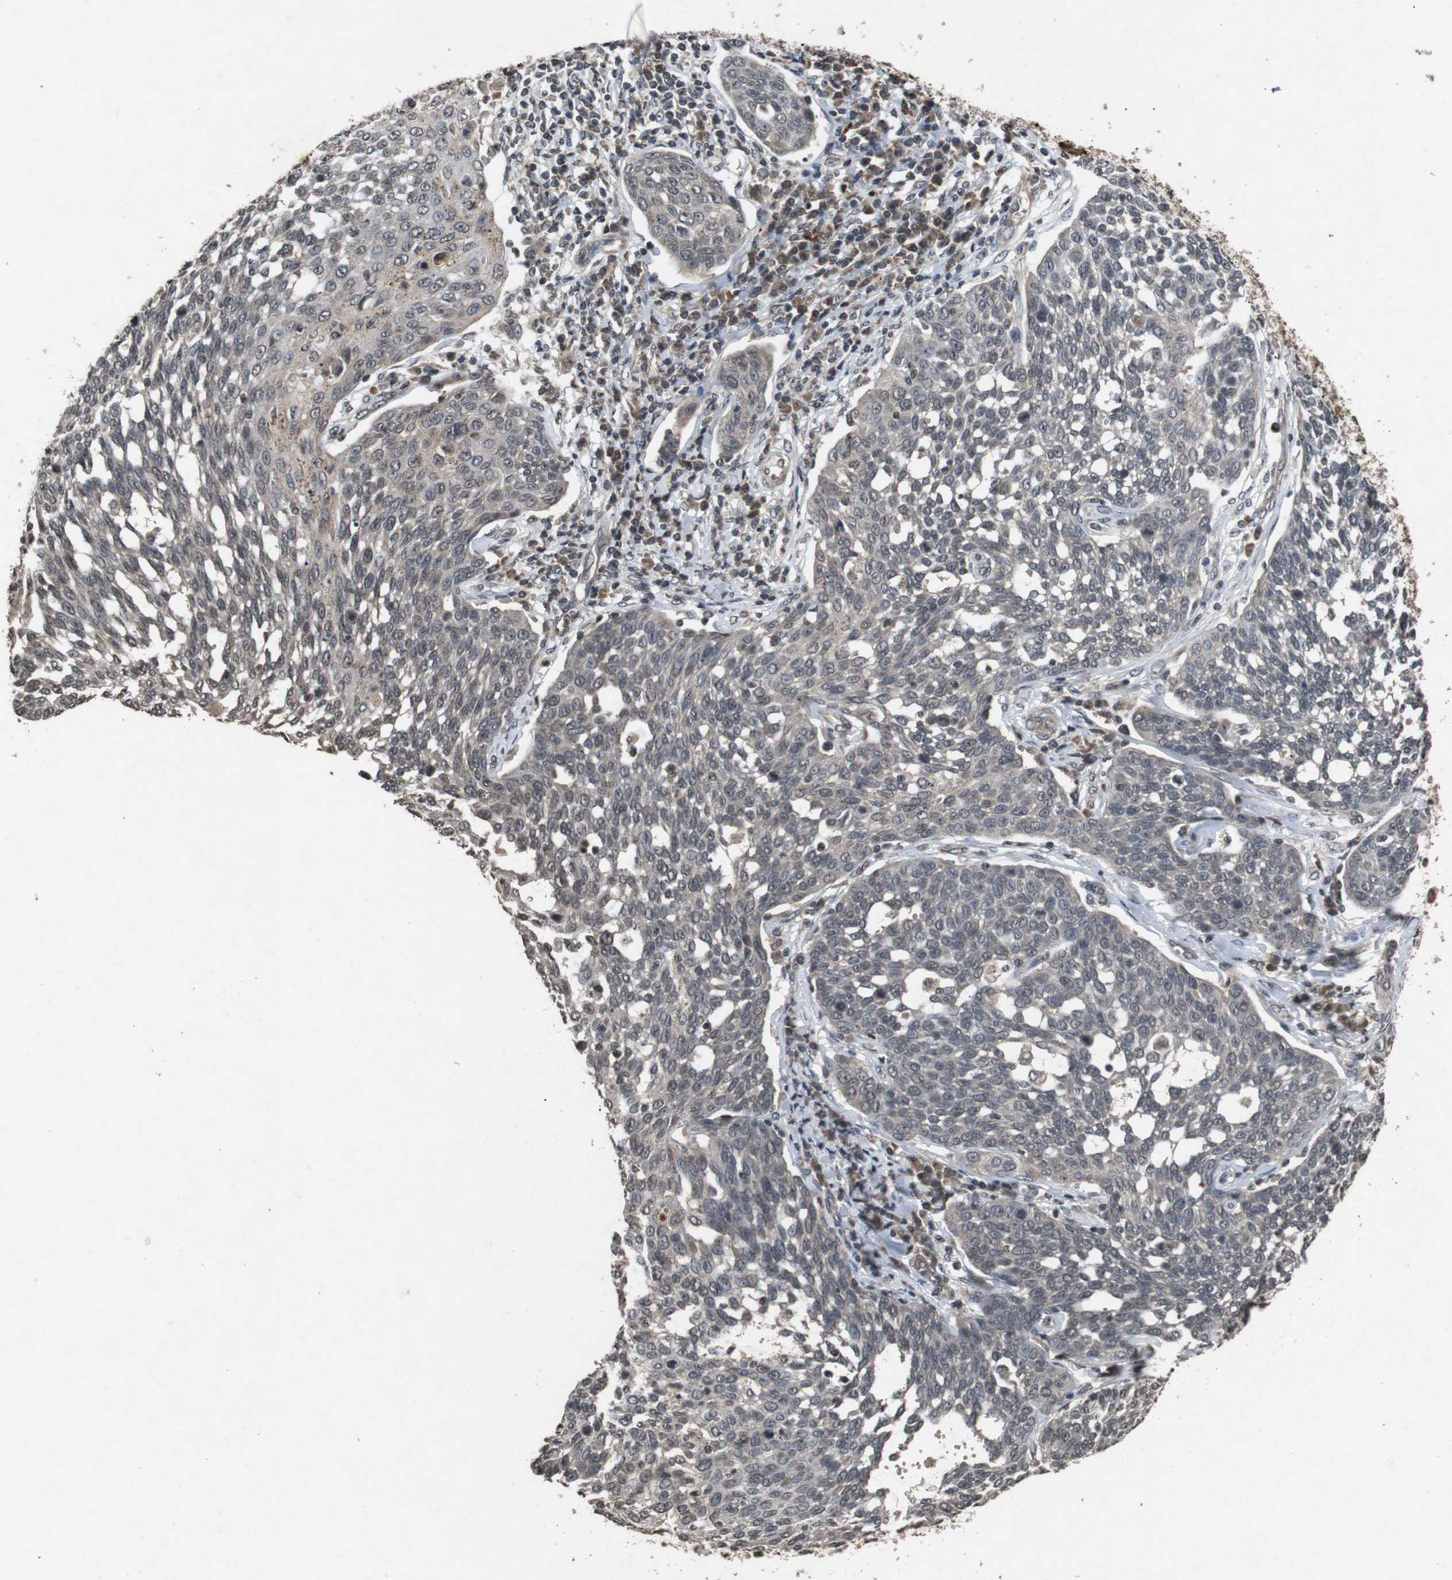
{"staining": {"intensity": "negative", "quantity": "none", "location": "none"}, "tissue": "cervical cancer", "cell_type": "Tumor cells", "image_type": "cancer", "snomed": [{"axis": "morphology", "description": "Squamous cell carcinoma, NOS"}, {"axis": "topography", "description": "Cervix"}], "caption": "Protein analysis of cervical cancer (squamous cell carcinoma) exhibits no significant staining in tumor cells. Nuclei are stained in blue.", "gene": "SORL1", "patient": {"sex": "female", "age": 34}}